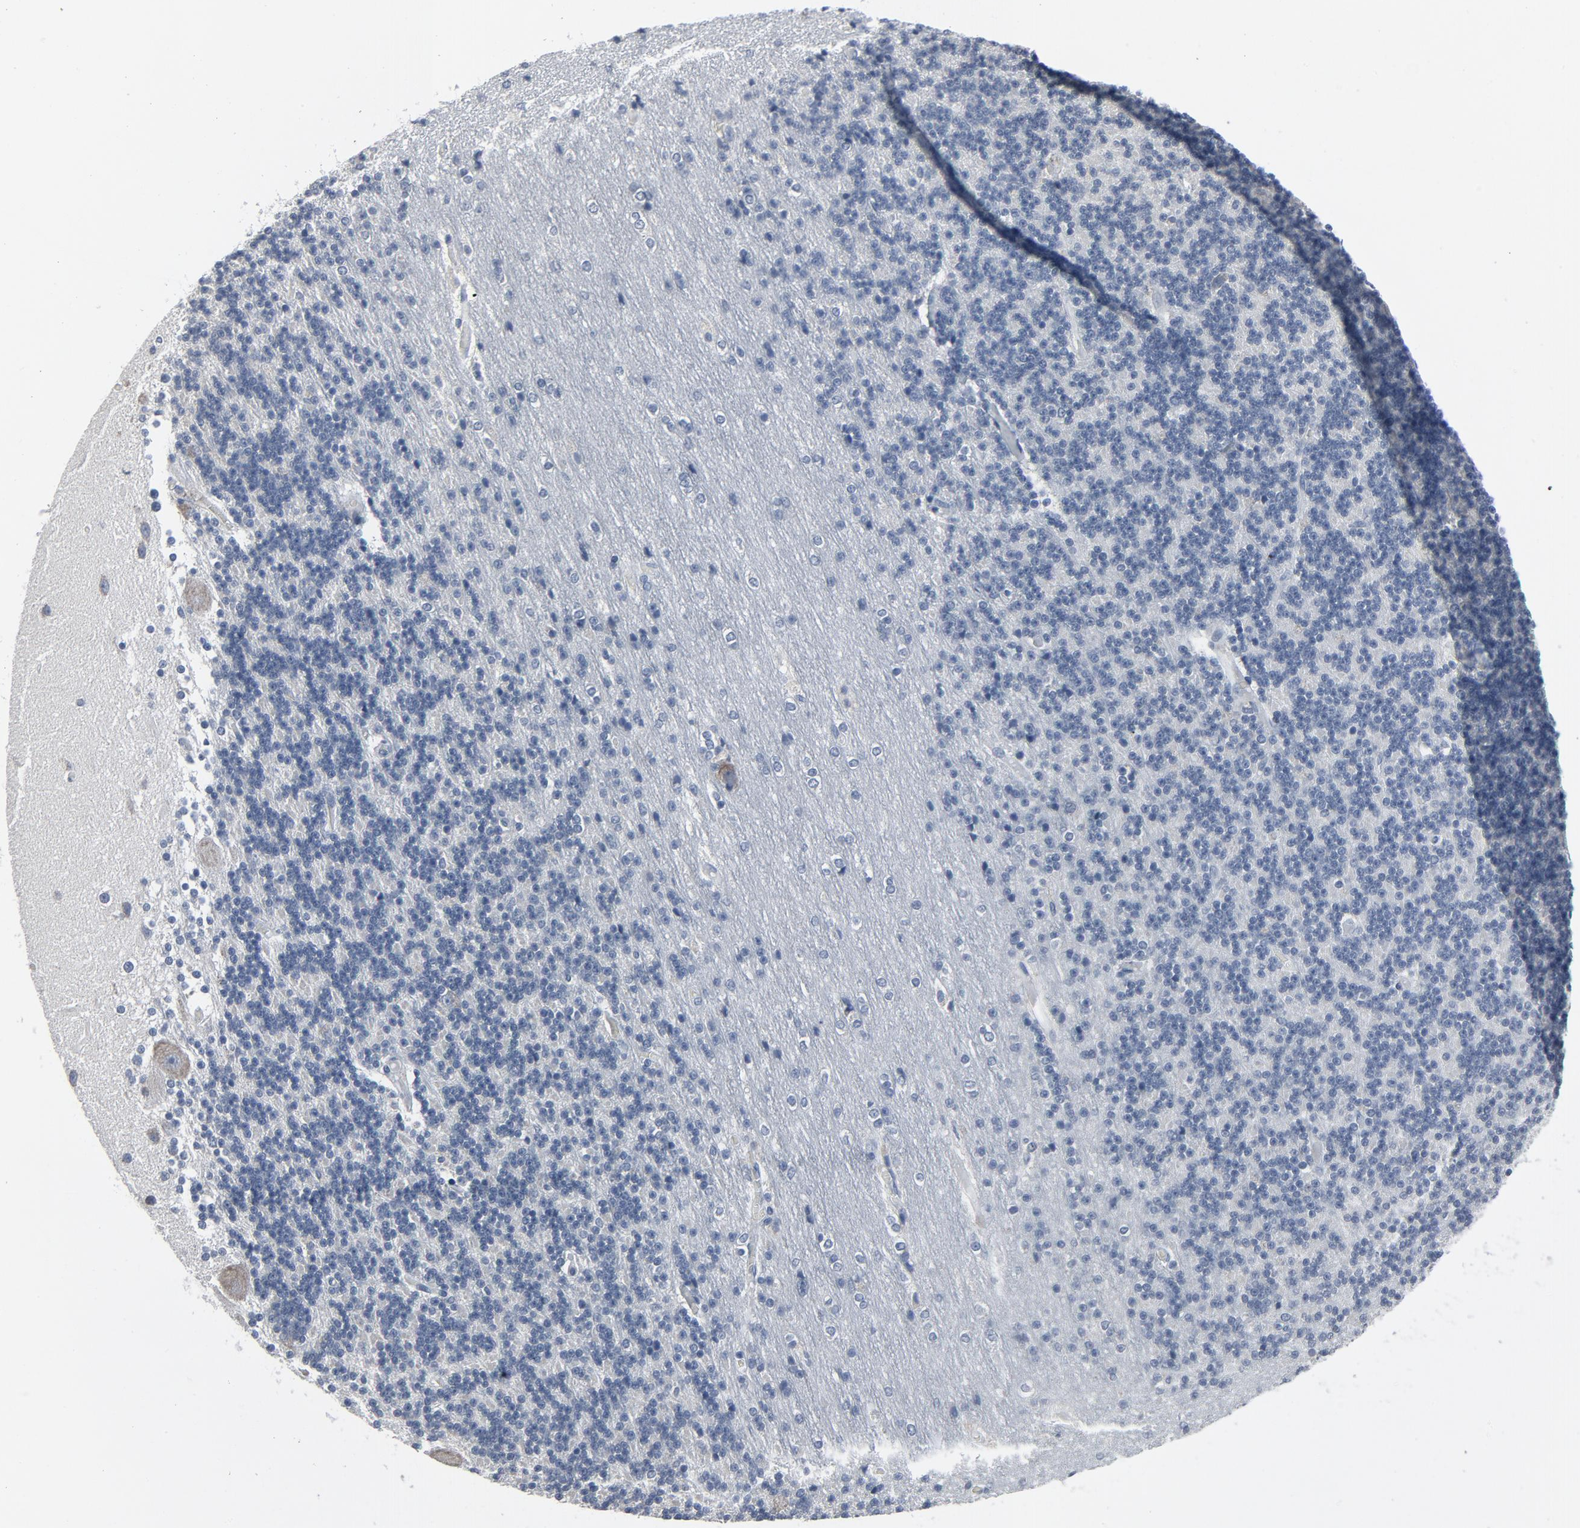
{"staining": {"intensity": "negative", "quantity": "none", "location": "none"}, "tissue": "cerebellum", "cell_type": "Cells in granular layer", "image_type": "normal", "snomed": [{"axis": "morphology", "description": "Normal tissue, NOS"}, {"axis": "topography", "description": "Cerebellum"}], "caption": "Protein analysis of normal cerebellum shows no significant expression in cells in granular layer. The staining is performed using DAB (3,3'-diaminobenzidine) brown chromogen with nuclei counter-stained in using hematoxylin.", "gene": "GPX2", "patient": {"sex": "female", "age": 54}}